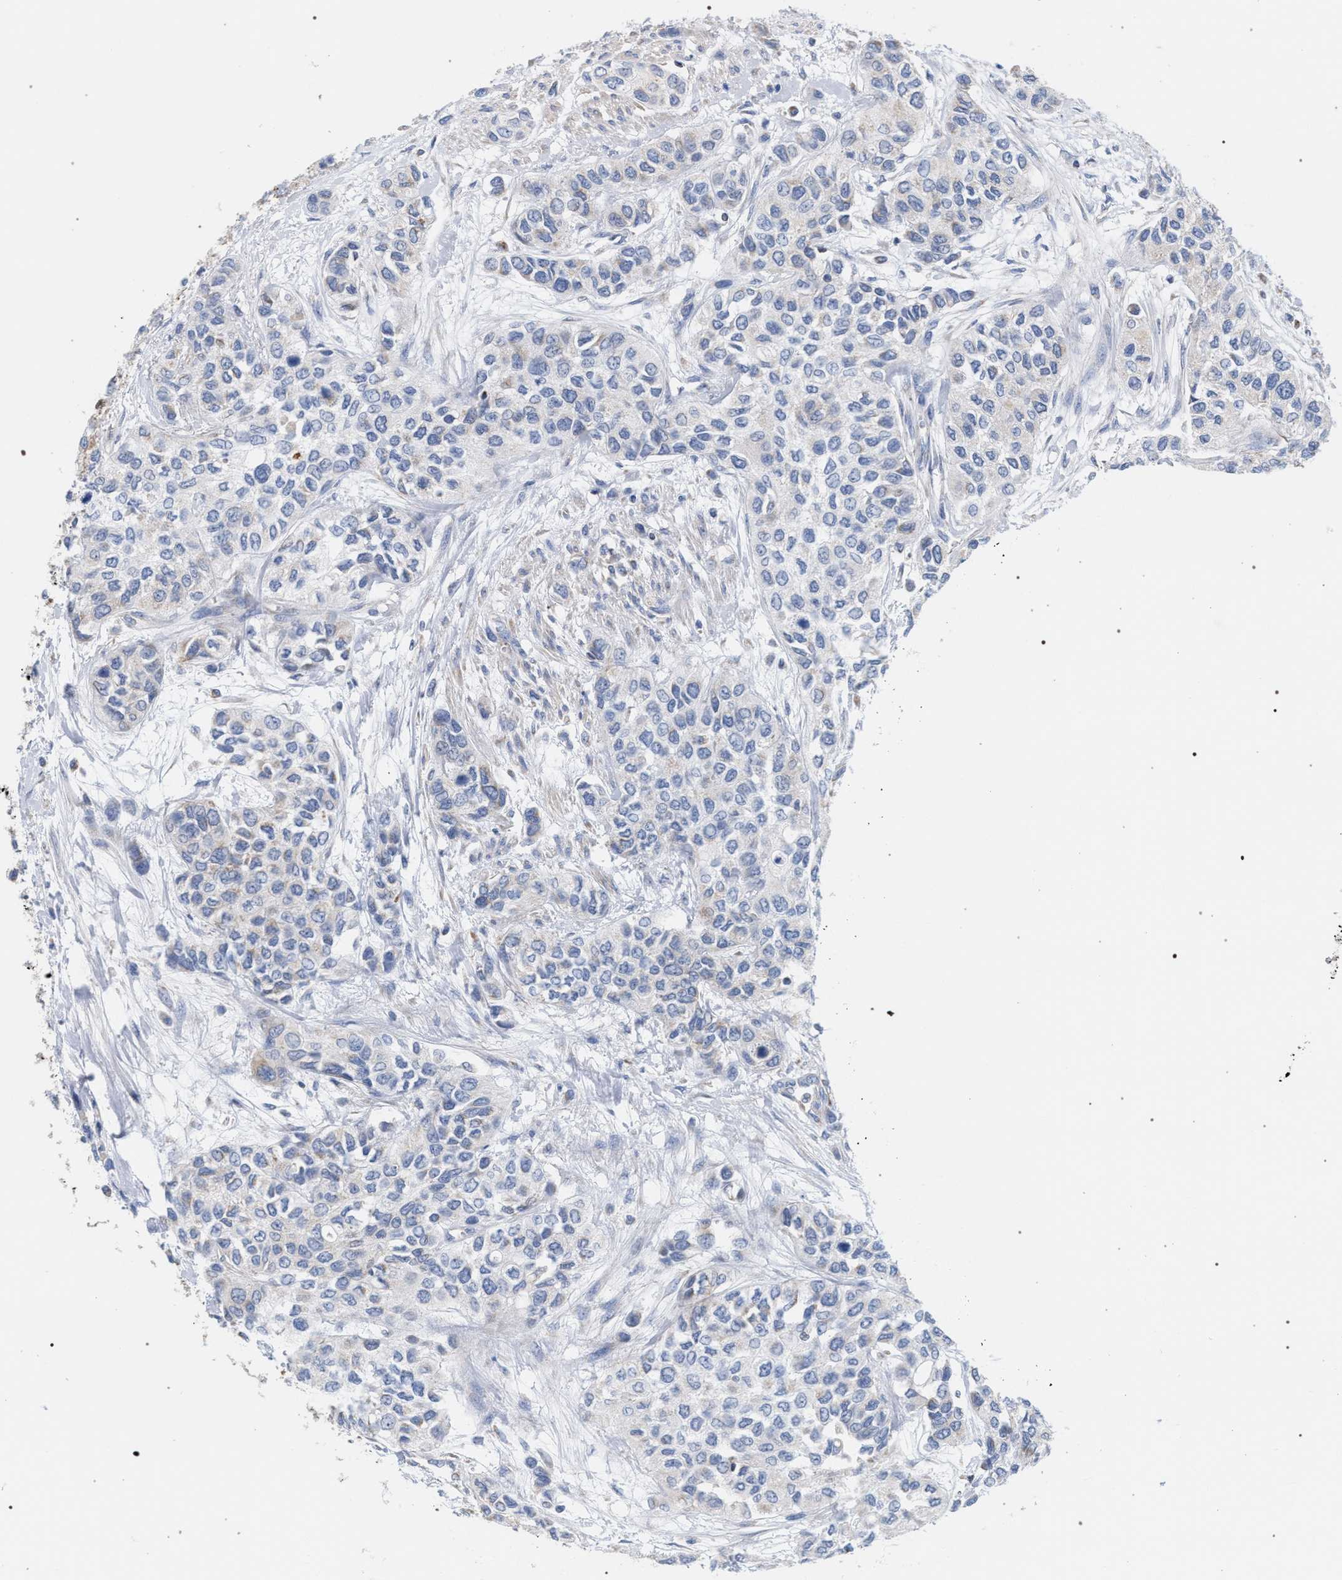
{"staining": {"intensity": "negative", "quantity": "none", "location": "none"}, "tissue": "urothelial cancer", "cell_type": "Tumor cells", "image_type": "cancer", "snomed": [{"axis": "morphology", "description": "Urothelial carcinoma, High grade"}, {"axis": "topography", "description": "Urinary bladder"}], "caption": "IHC image of neoplastic tissue: urothelial cancer stained with DAB shows no significant protein positivity in tumor cells.", "gene": "ECI2", "patient": {"sex": "female", "age": 56}}